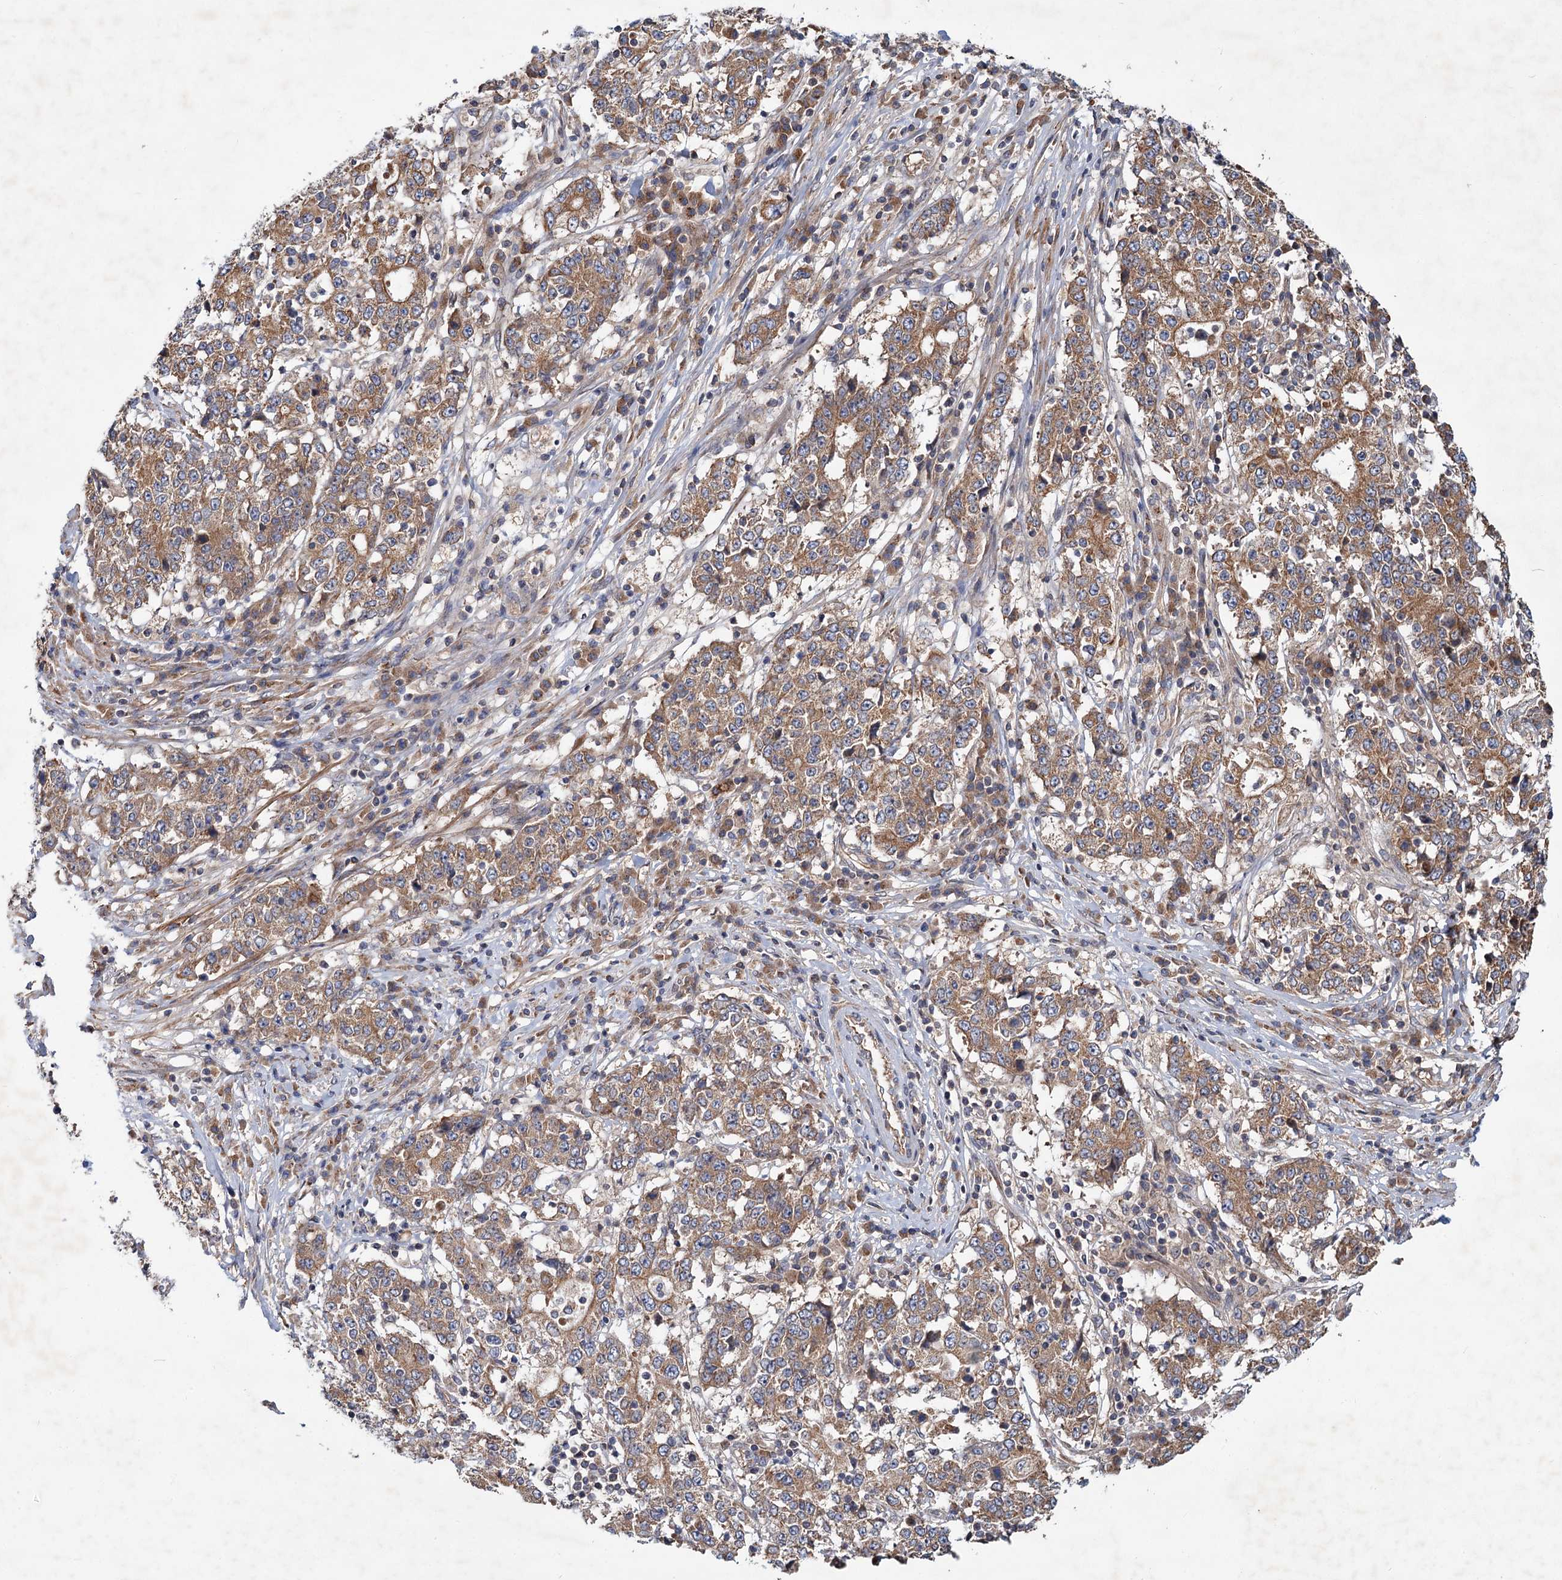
{"staining": {"intensity": "moderate", "quantity": ">75%", "location": "cytoplasmic/membranous"}, "tissue": "stomach cancer", "cell_type": "Tumor cells", "image_type": "cancer", "snomed": [{"axis": "morphology", "description": "Adenocarcinoma, NOS"}, {"axis": "topography", "description": "Stomach"}], "caption": "DAB immunohistochemical staining of human stomach adenocarcinoma demonstrates moderate cytoplasmic/membranous protein positivity in approximately >75% of tumor cells.", "gene": "MTRR", "patient": {"sex": "male", "age": 59}}